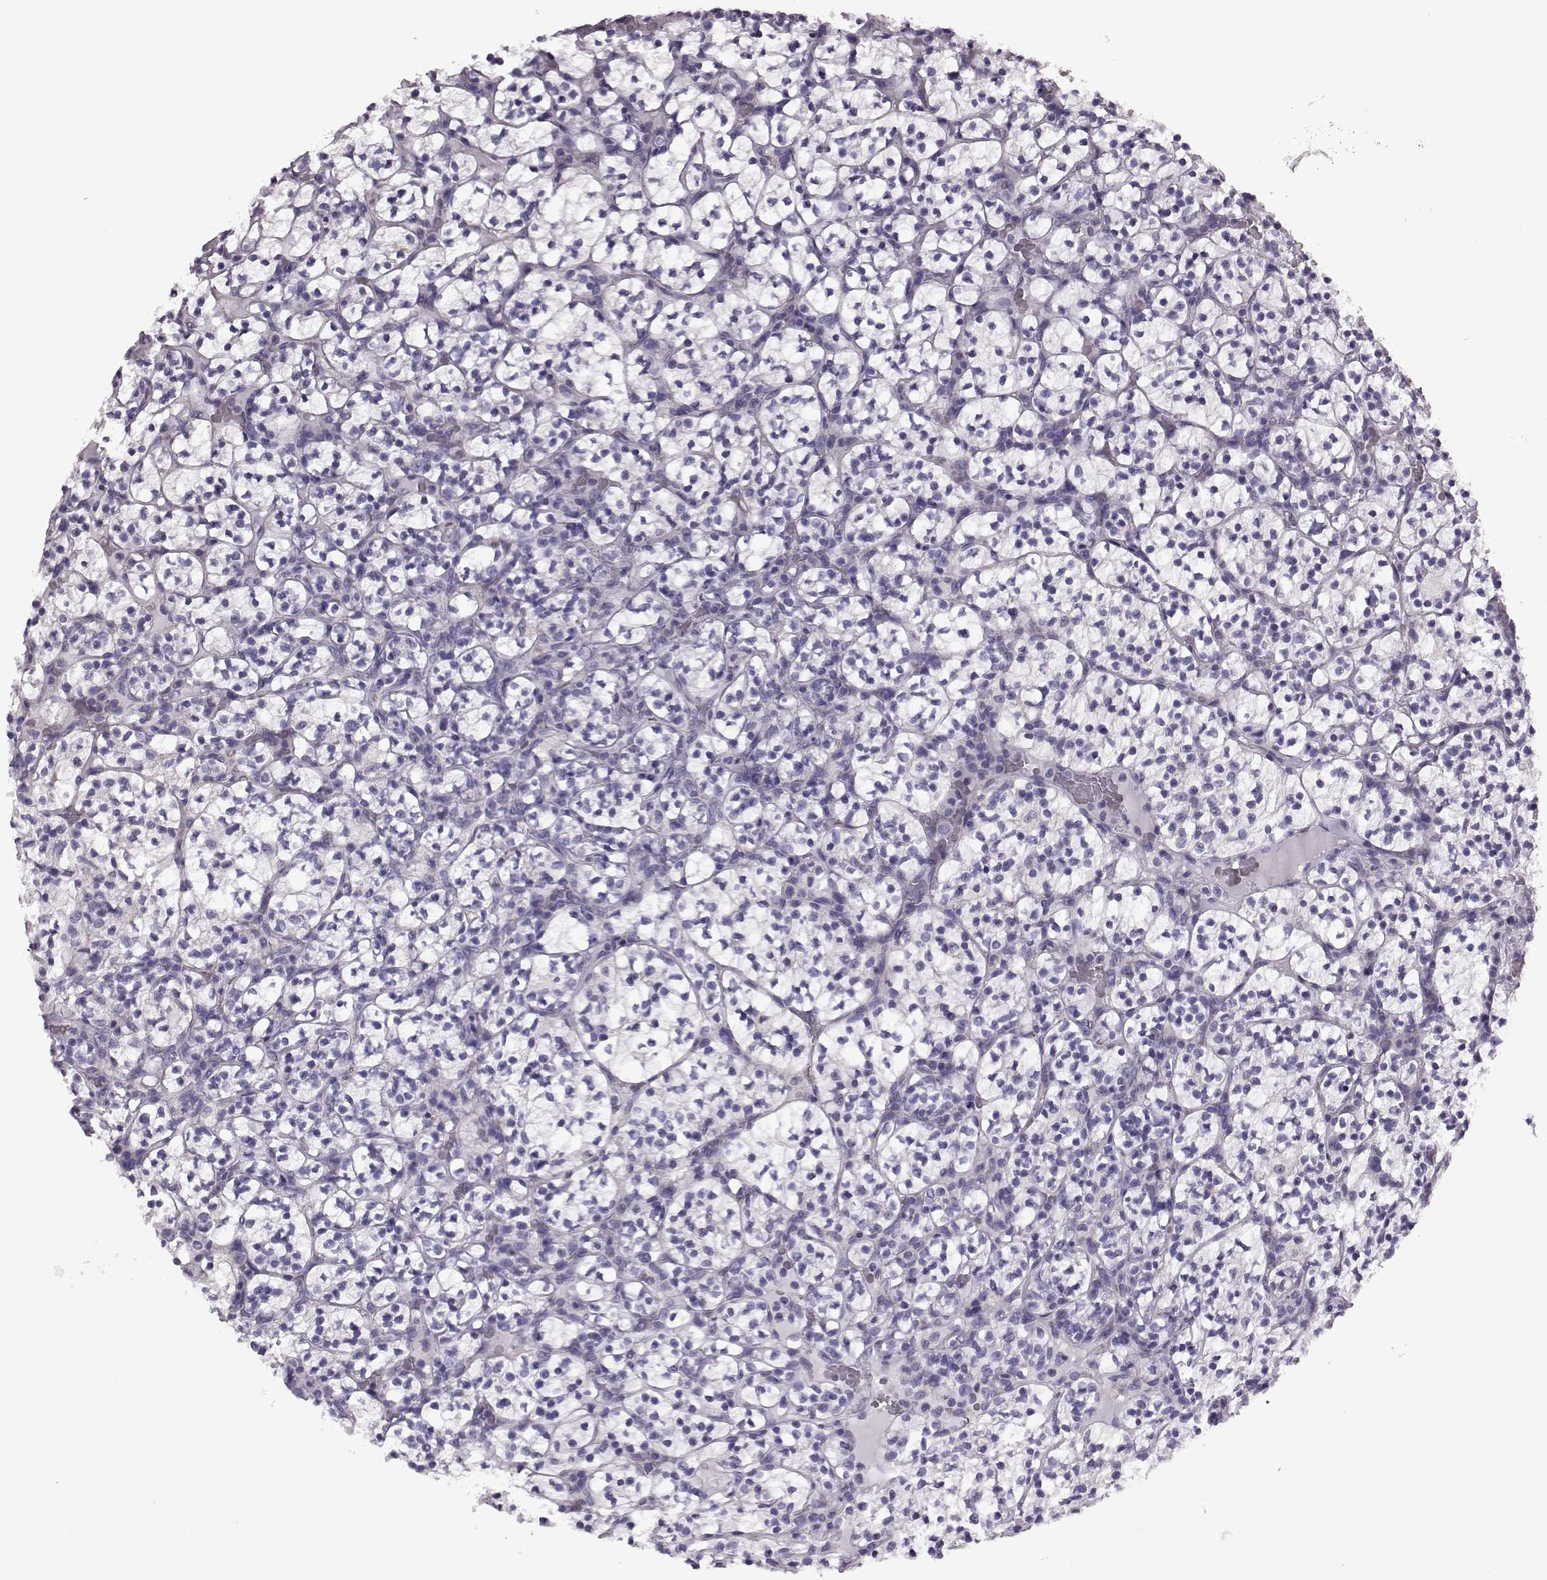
{"staining": {"intensity": "negative", "quantity": "none", "location": "none"}, "tissue": "renal cancer", "cell_type": "Tumor cells", "image_type": "cancer", "snomed": [{"axis": "morphology", "description": "Adenocarcinoma, NOS"}, {"axis": "topography", "description": "Kidney"}], "caption": "Adenocarcinoma (renal) was stained to show a protein in brown. There is no significant expression in tumor cells.", "gene": "RIMS2", "patient": {"sex": "female", "age": 89}}